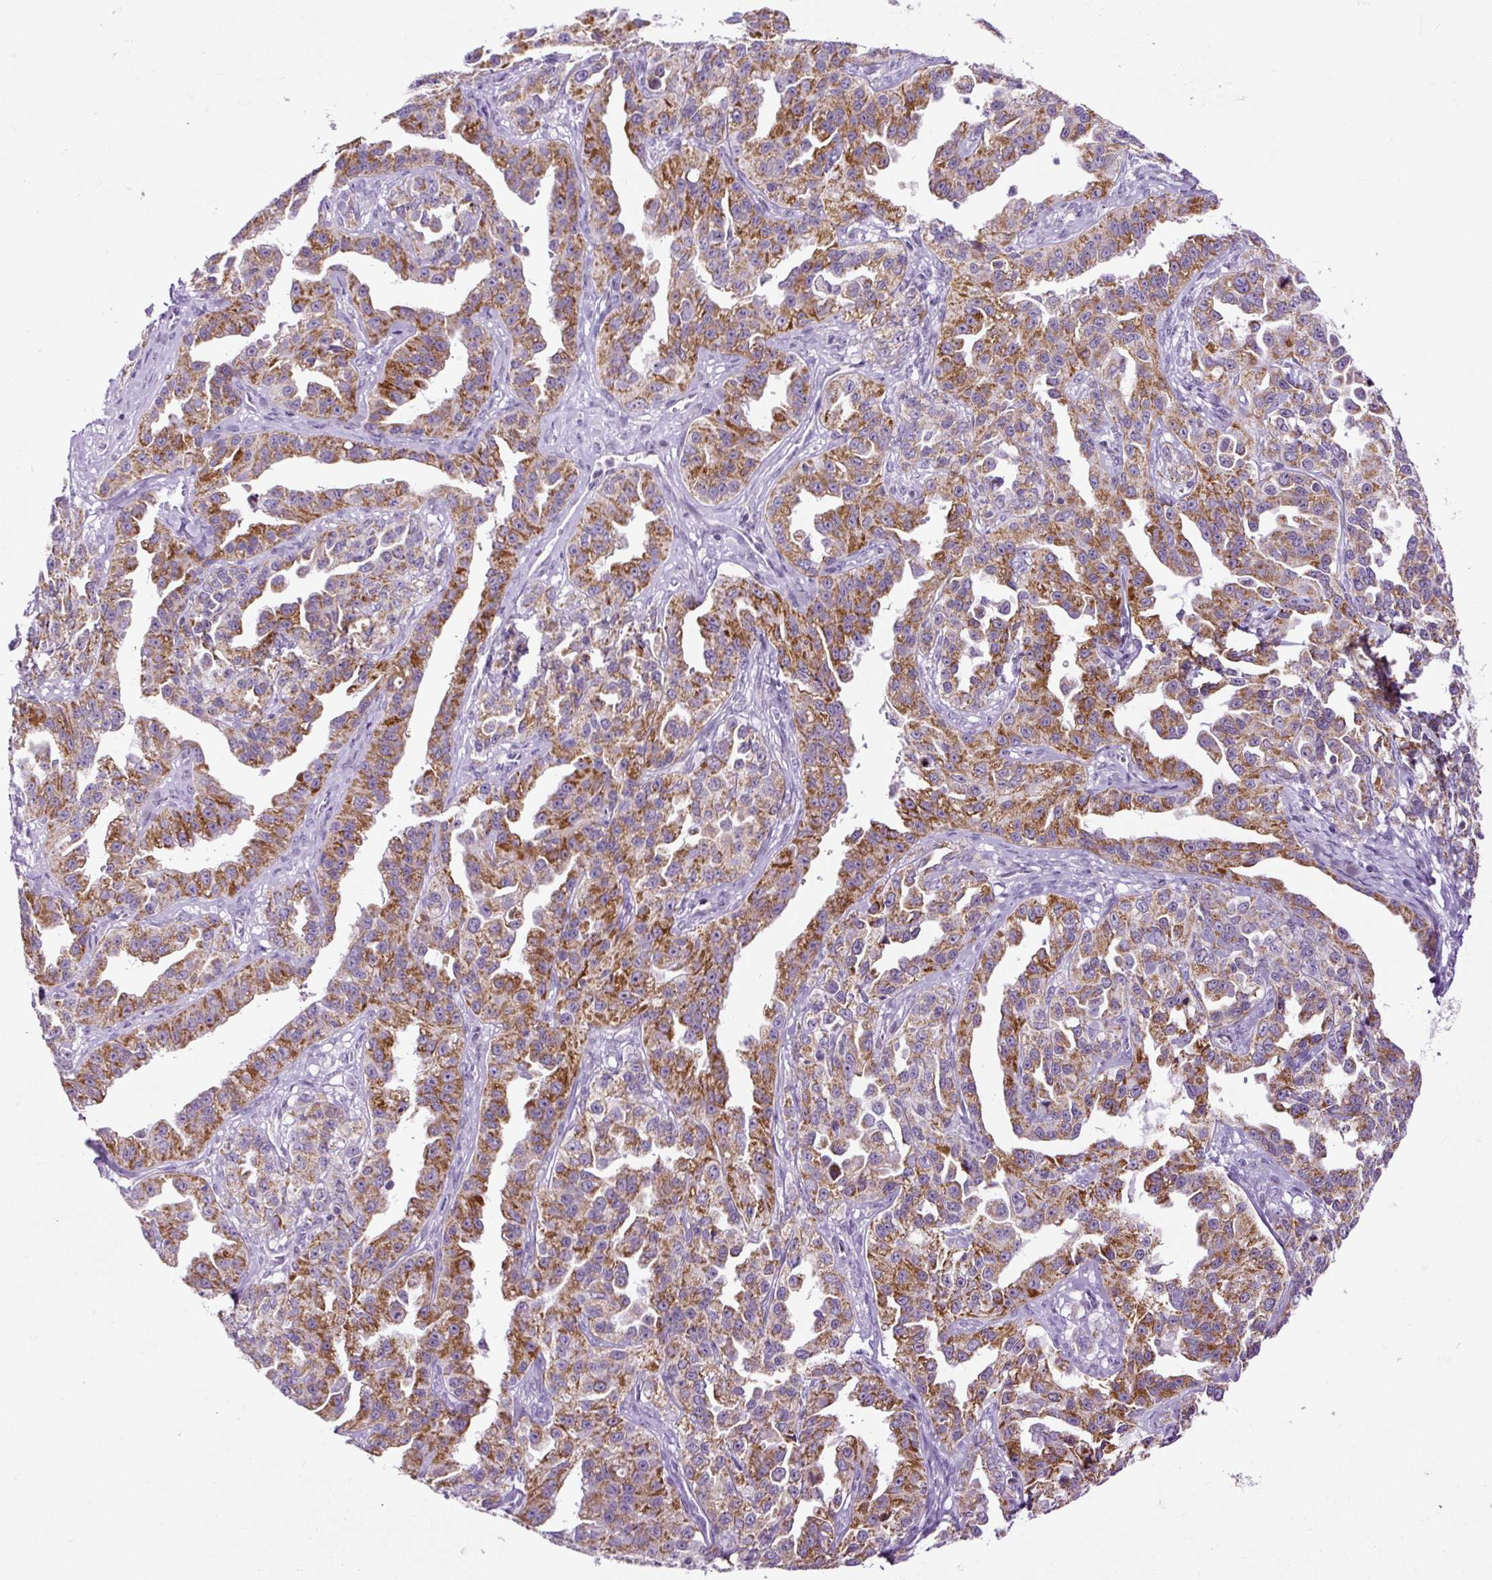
{"staining": {"intensity": "moderate", "quantity": ">75%", "location": "cytoplasmic/membranous"}, "tissue": "ovarian cancer", "cell_type": "Tumor cells", "image_type": "cancer", "snomed": [{"axis": "morphology", "description": "Cystadenocarcinoma, serous, NOS"}, {"axis": "topography", "description": "Ovary"}], "caption": "The image displays staining of ovarian cancer (serous cystadenocarcinoma), revealing moderate cytoplasmic/membranous protein staining (brown color) within tumor cells.", "gene": "FMC1", "patient": {"sex": "female", "age": 75}}